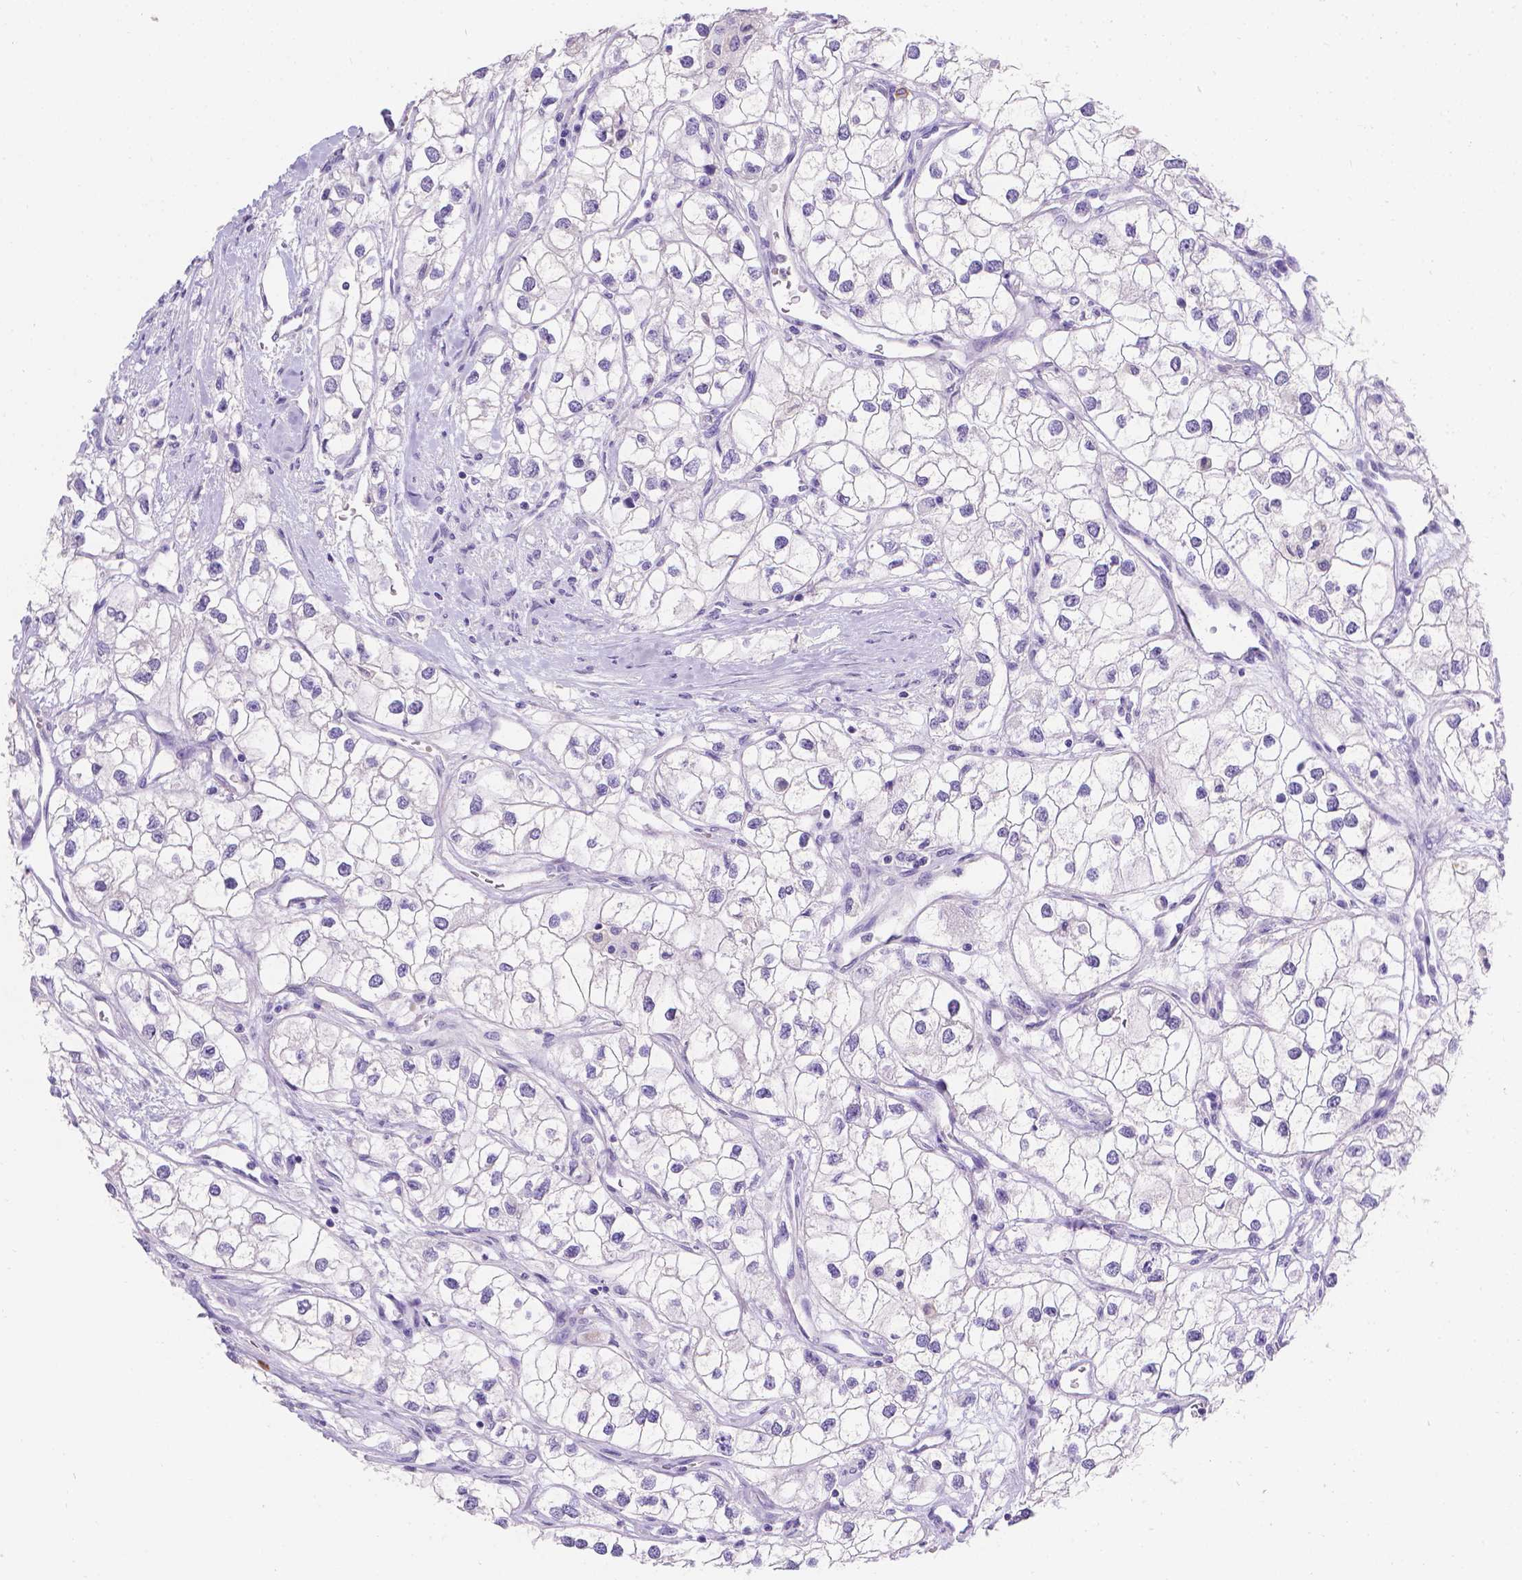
{"staining": {"intensity": "negative", "quantity": "none", "location": "none"}, "tissue": "renal cancer", "cell_type": "Tumor cells", "image_type": "cancer", "snomed": [{"axis": "morphology", "description": "Adenocarcinoma, NOS"}, {"axis": "topography", "description": "Kidney"}], "caption": "IHC micrograph of neoplastic tissue: renal cancer (adenocarcinoma) stained with DAB (3,3'-diaminobenzidine) exhibits no significant protein staining in tumor cells.", "gene": "GNRHR", "patient": {"sex": "male", "age": 59}}